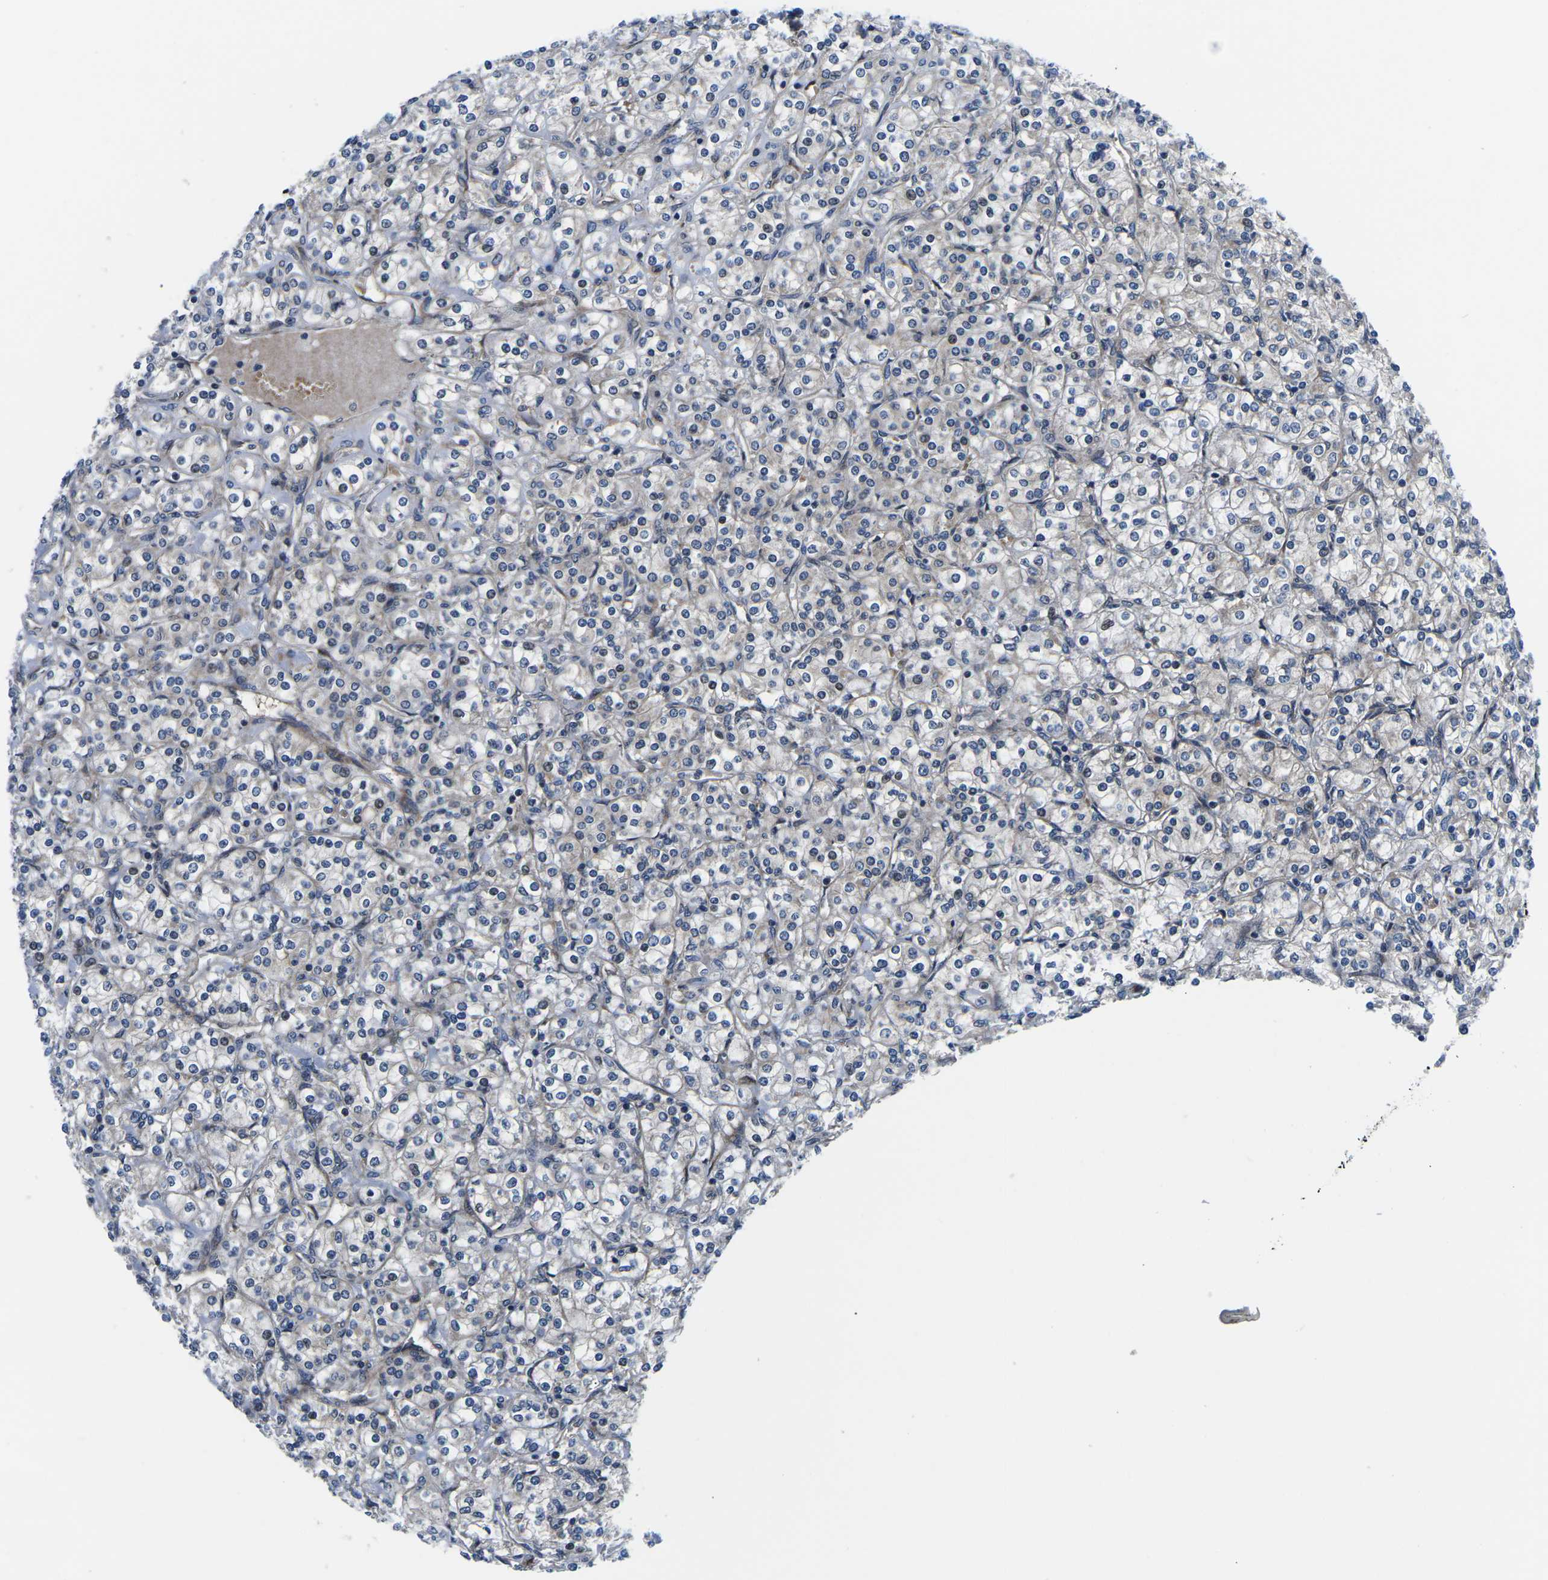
{"staining": {"intensity": "weak", "quantity": "<25%", "location": "nuclear"}, "tissue": "renal cancer", "cell_type": "Tumor cells", "image_type": "cancer", "snomed": [{"axis": "morphology", "description": "Adenocarcinoma, NOS"}, {"axis": "topography", "description": "Kidney"}], "caption": "High magnification brightfield microscopy of renal cancer stained with DAB (3,3'-diaminobenzidine) (brown) and counterstained with hematoxylin (blue): tumor cells show no significant positivity. (IHC, brightfield microscopy, high magnification).", "gene": "EIF4E", "patient": {"sex": "male", "age": 77}}